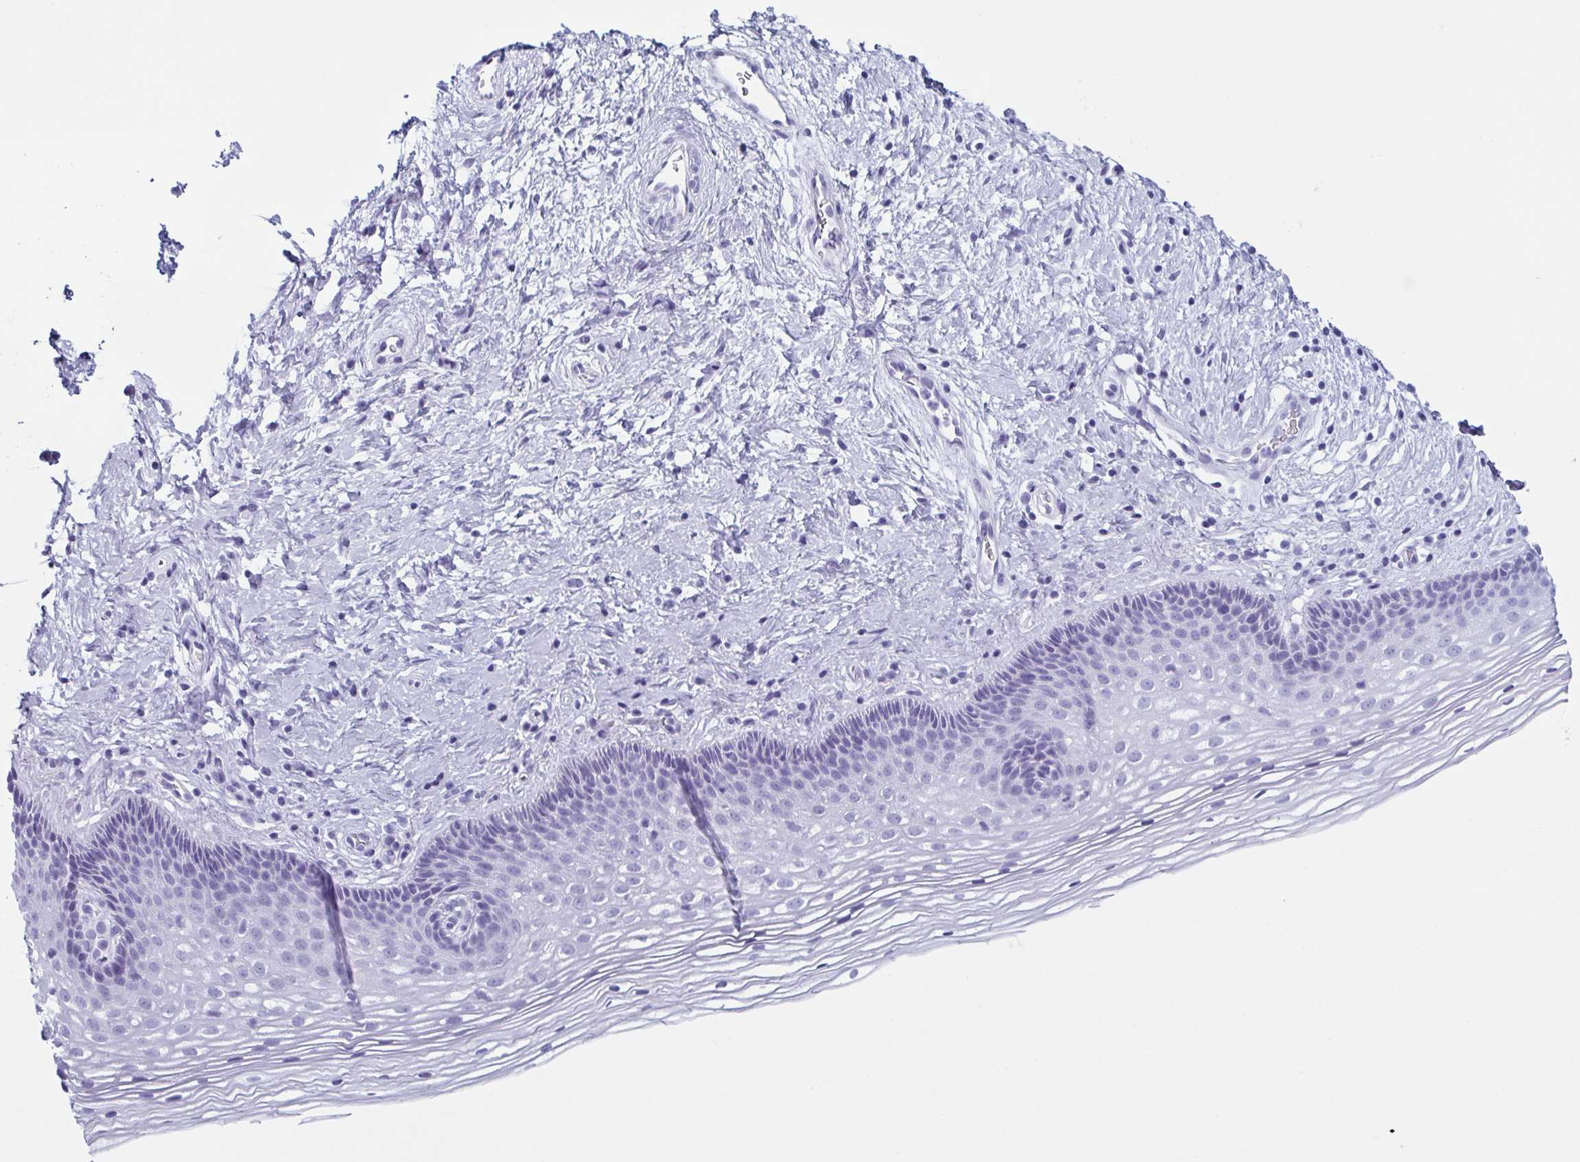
{"staining": {"intensity": "negative", "quantity": "none", "location": "none"}, "tissue": "cervix", "cell_type": "Glandular cells", "image_type": "normal", "snomed": [{"axis": "morphology", "description": "Normal tissue, NOS"}, {"axis": "topography", "description": "Cervix"}], "caption": "Immunohistochemical staining of normal human cervix demonstrates no significant expression in glandular cells.", "gene": "ENKUR", "patient": {"sex": "female", "age": 34}}